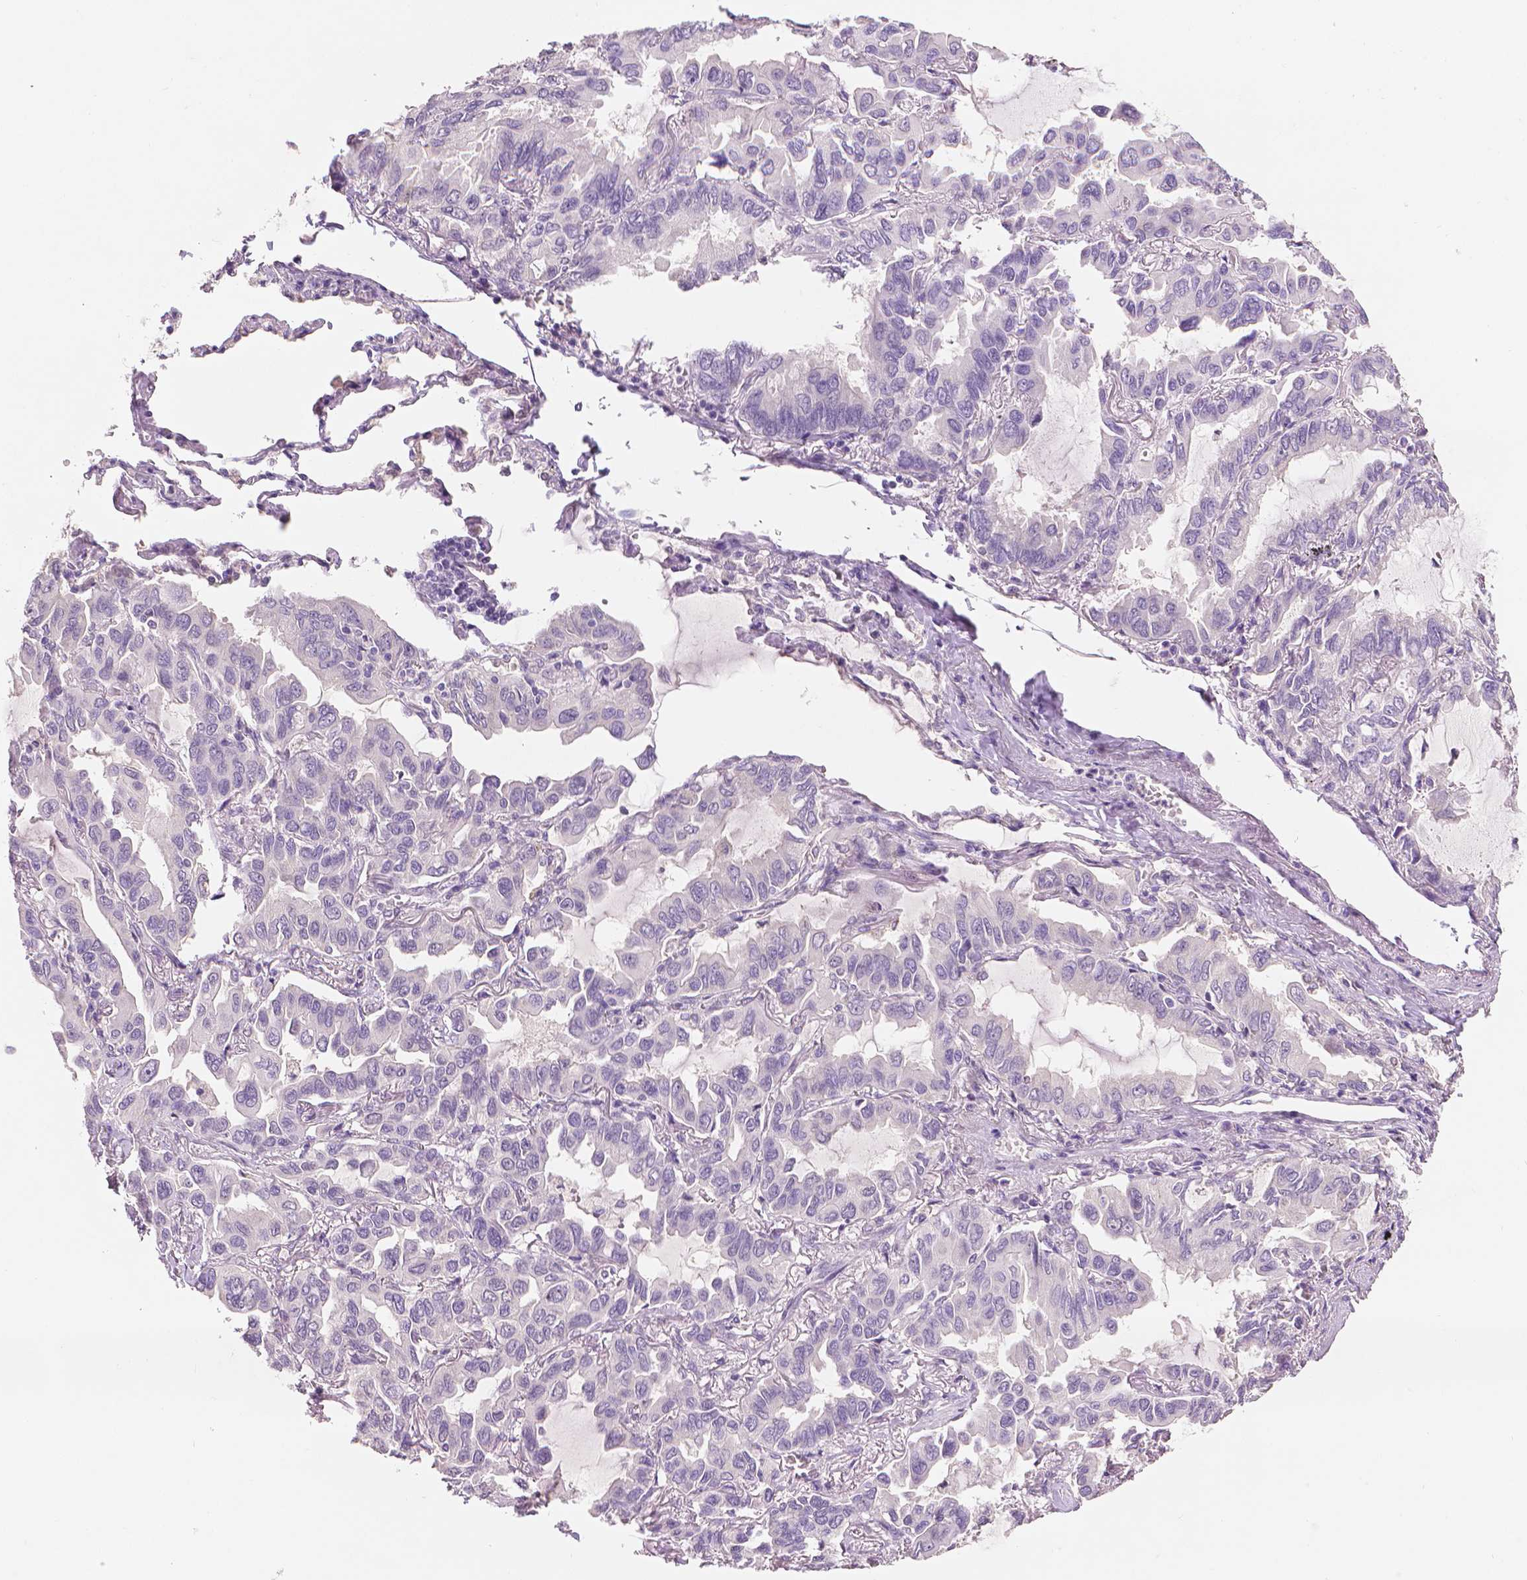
{"staining": {"intensity": "negative", "quantity": "none", "location": "none"}, "tissue": "lung cancer", "cell_type": "Tumor cells", "image_type": "cancer", "snomed": [{"axis": "morphology", "description": "Adenocarcinoma, NOS"}, {"axis": "topography", "description": "Lung"}], "caption": "Immunohistochemistry photomicrograph of neoplastic tissue: lung cancer (adenocarcinoma) stained with DAB exhibits no significant protein positivity in tumor cells.", "gene": "FASN", "patient": {"sex": "male", "age": 64}}